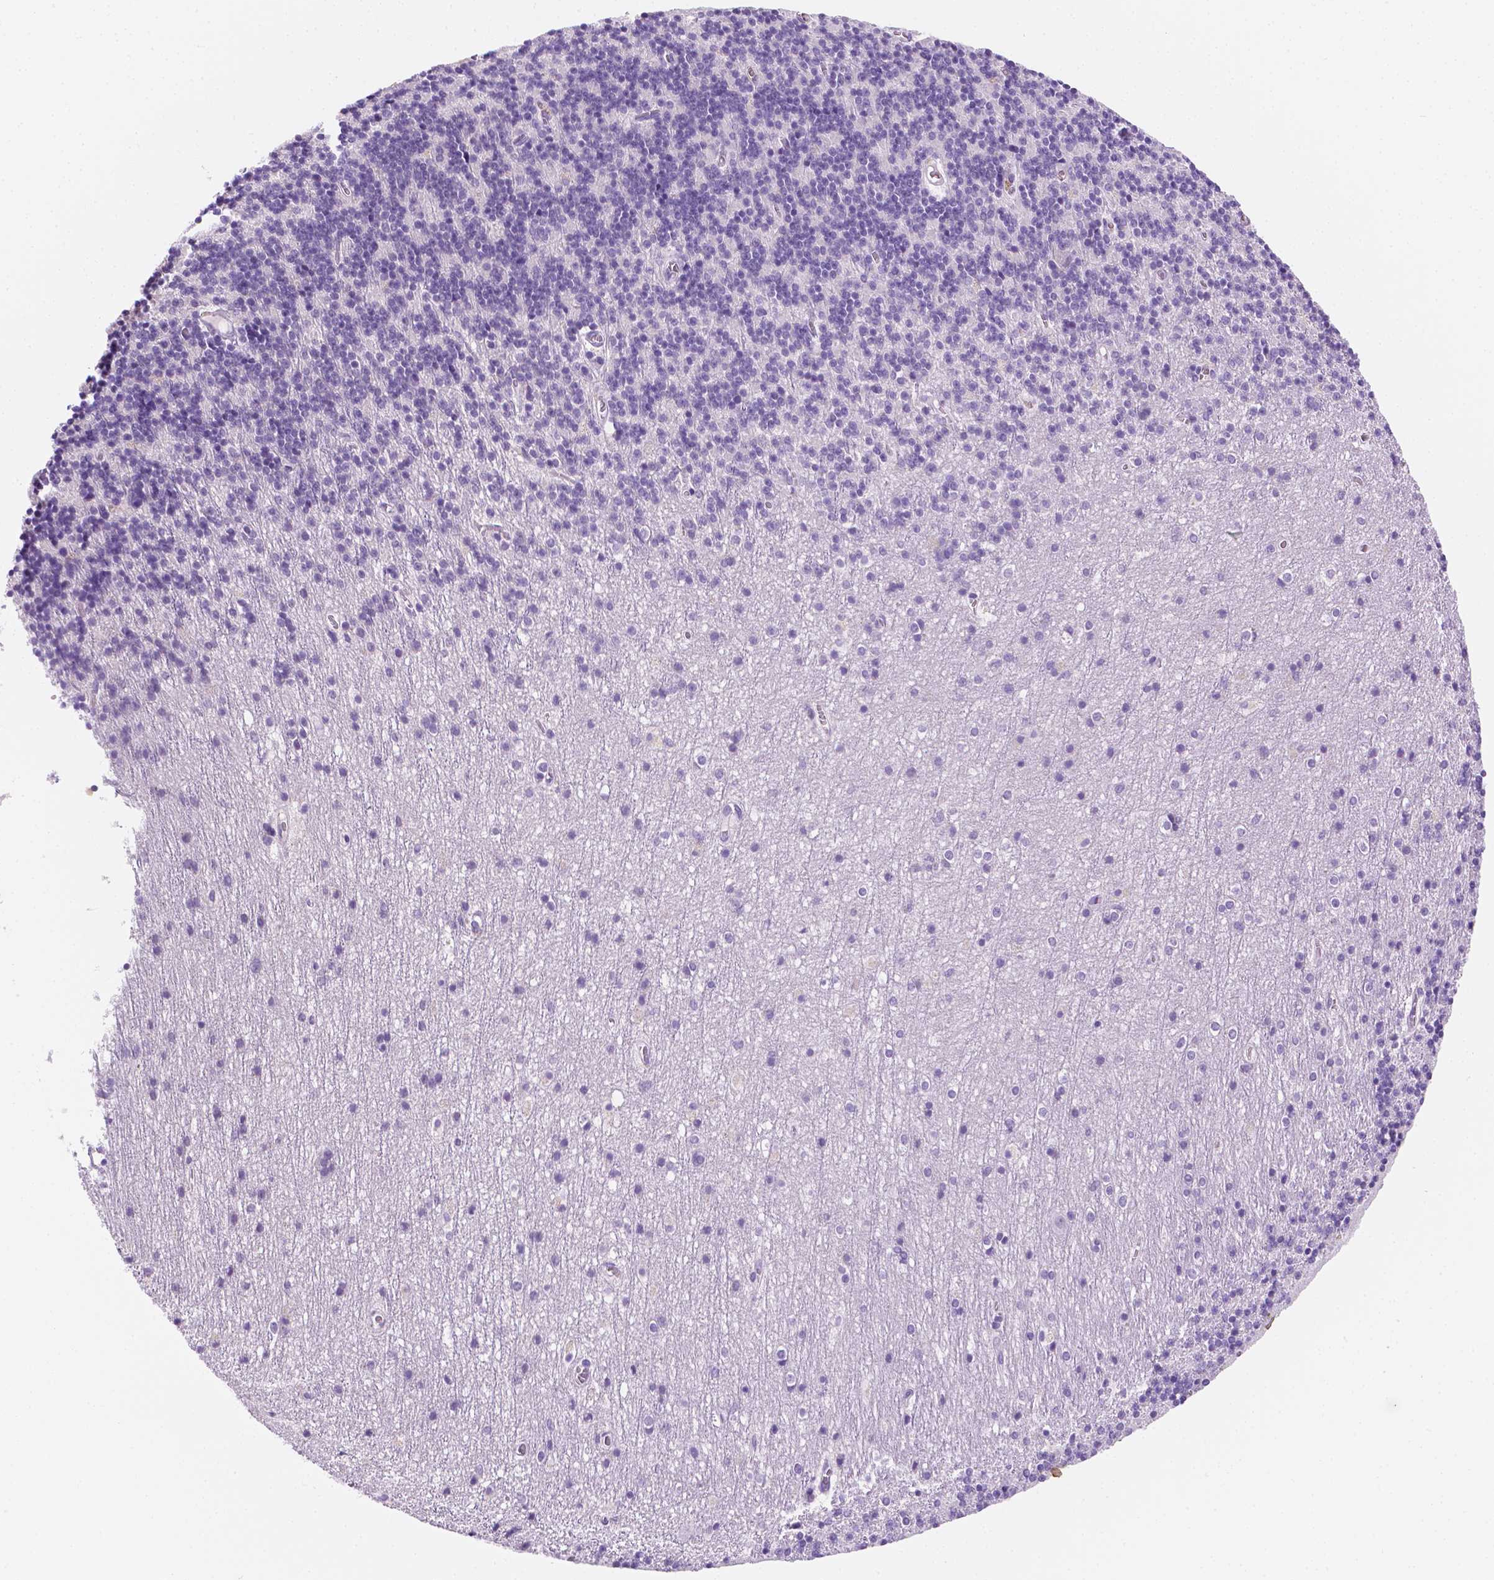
{"staining": {"intensity": "negative", "quantity": "none", "location": "none"}, "tissue": "cerebellum", "cell_type": "Cells in granular layer", "image_type": "normal", "snomed": [{"axis": "morphology", "description": "Normal tissue, NOS"}, {"axis": "topography", "description": "Cerebellum"}], "caption": "A high-resolution photomicrograph shows immunohistochemistry staining of unremarkable cerebellum, which exhibits no significant positivity in cells in granular layer.", "gene": "PPL", "patient": {"sex": "male", "age": 70}}